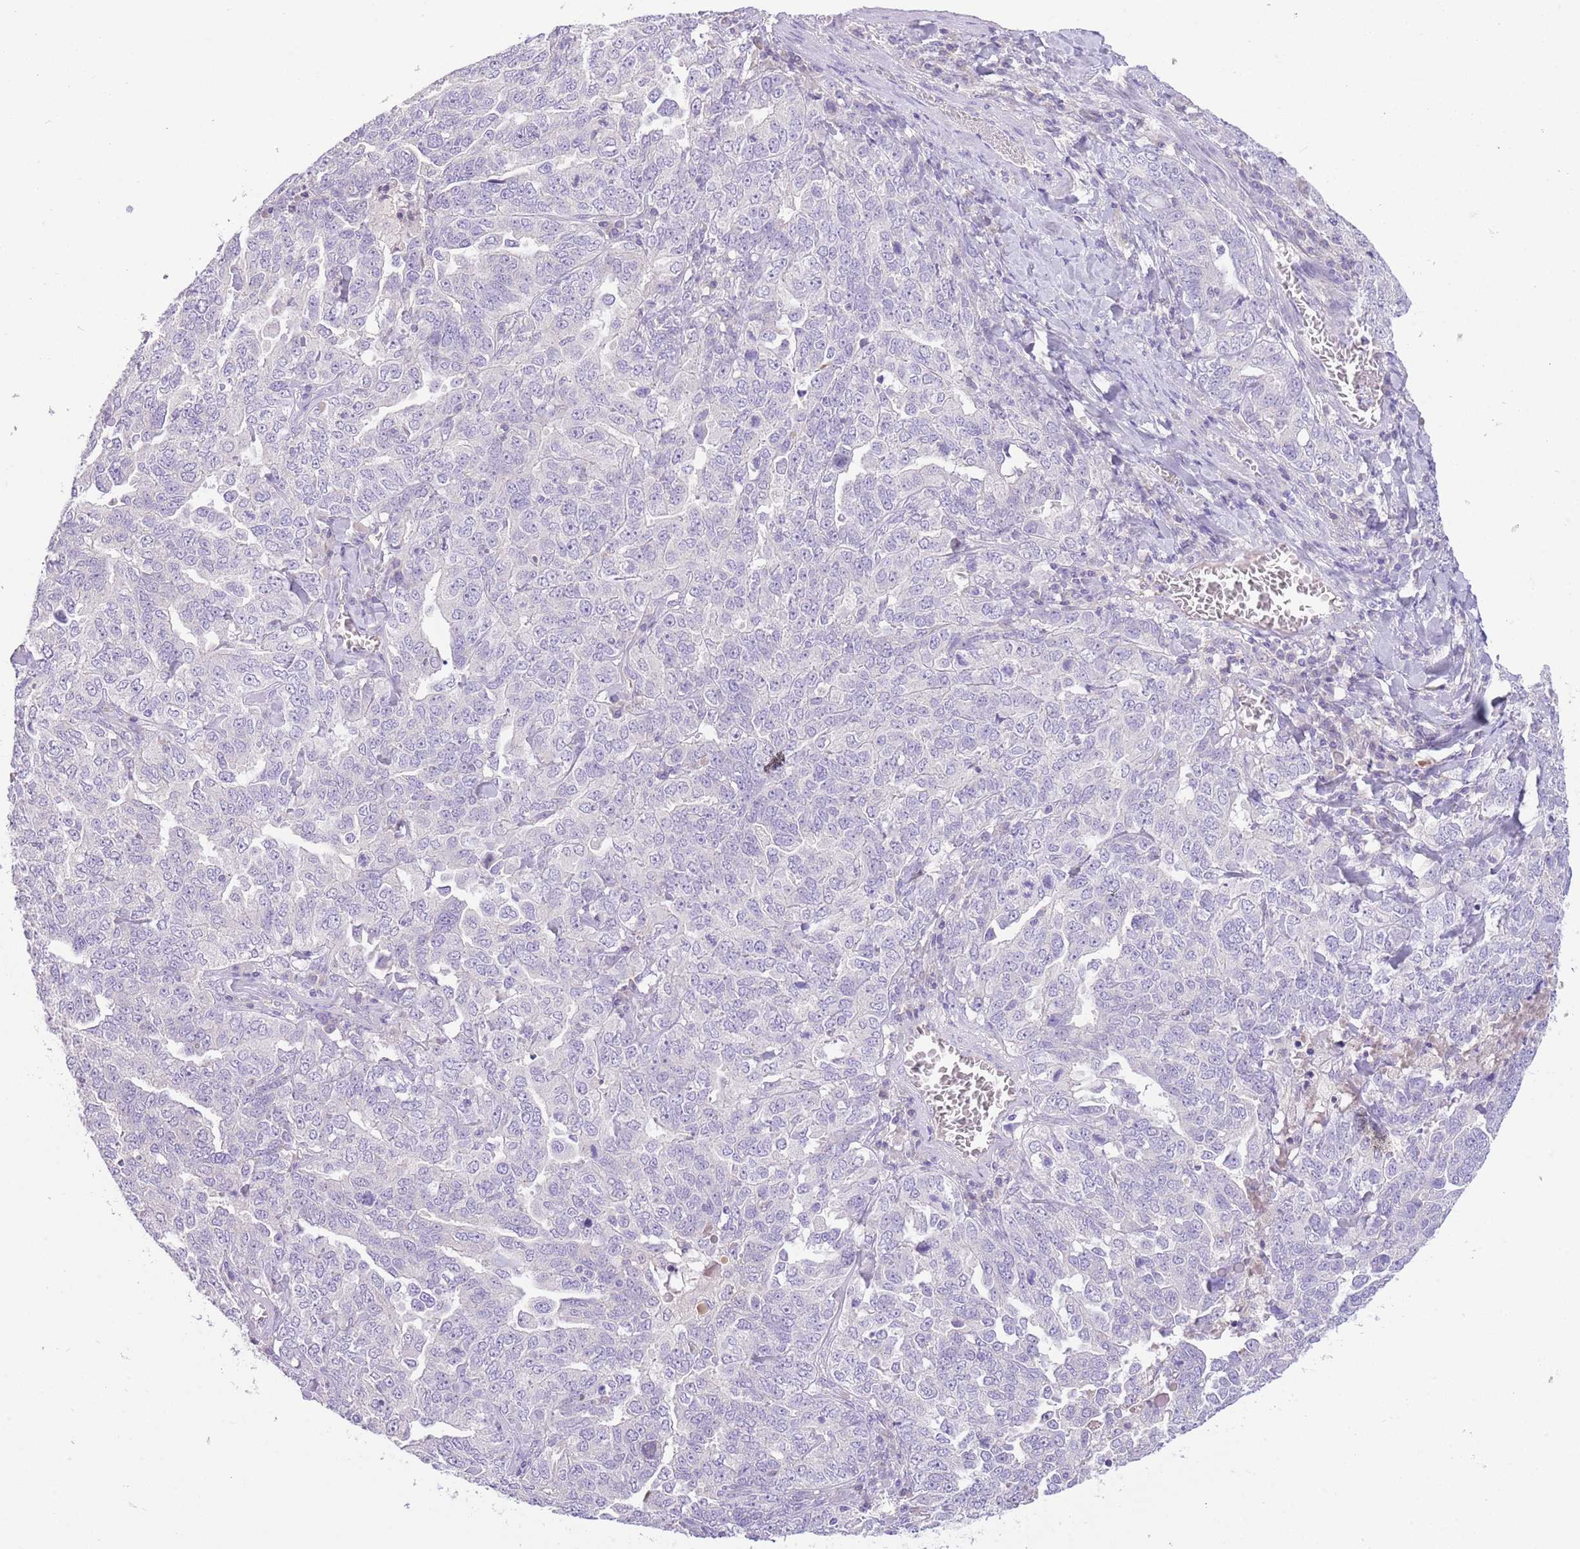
{"staining": {"intensity": "negative", "quantity": "none", "location": "none"}, "tissue": "ovarian cancer", "cell_type": "Tumor cells", "image_type": "cancer", "snomed": [{"axis": "morphology", "description": "Carcinoma, endometroid"}, {"axis": "topography", "description": "Ovary"}], "caption": "Image shows no significant protein positivity in tumor cells of ovarian cancer. (Brightfield microscopy of DAB IHC at high magnification).", "gene": "SFTPA1", "patient": {"sex": "female", "age": 62}}